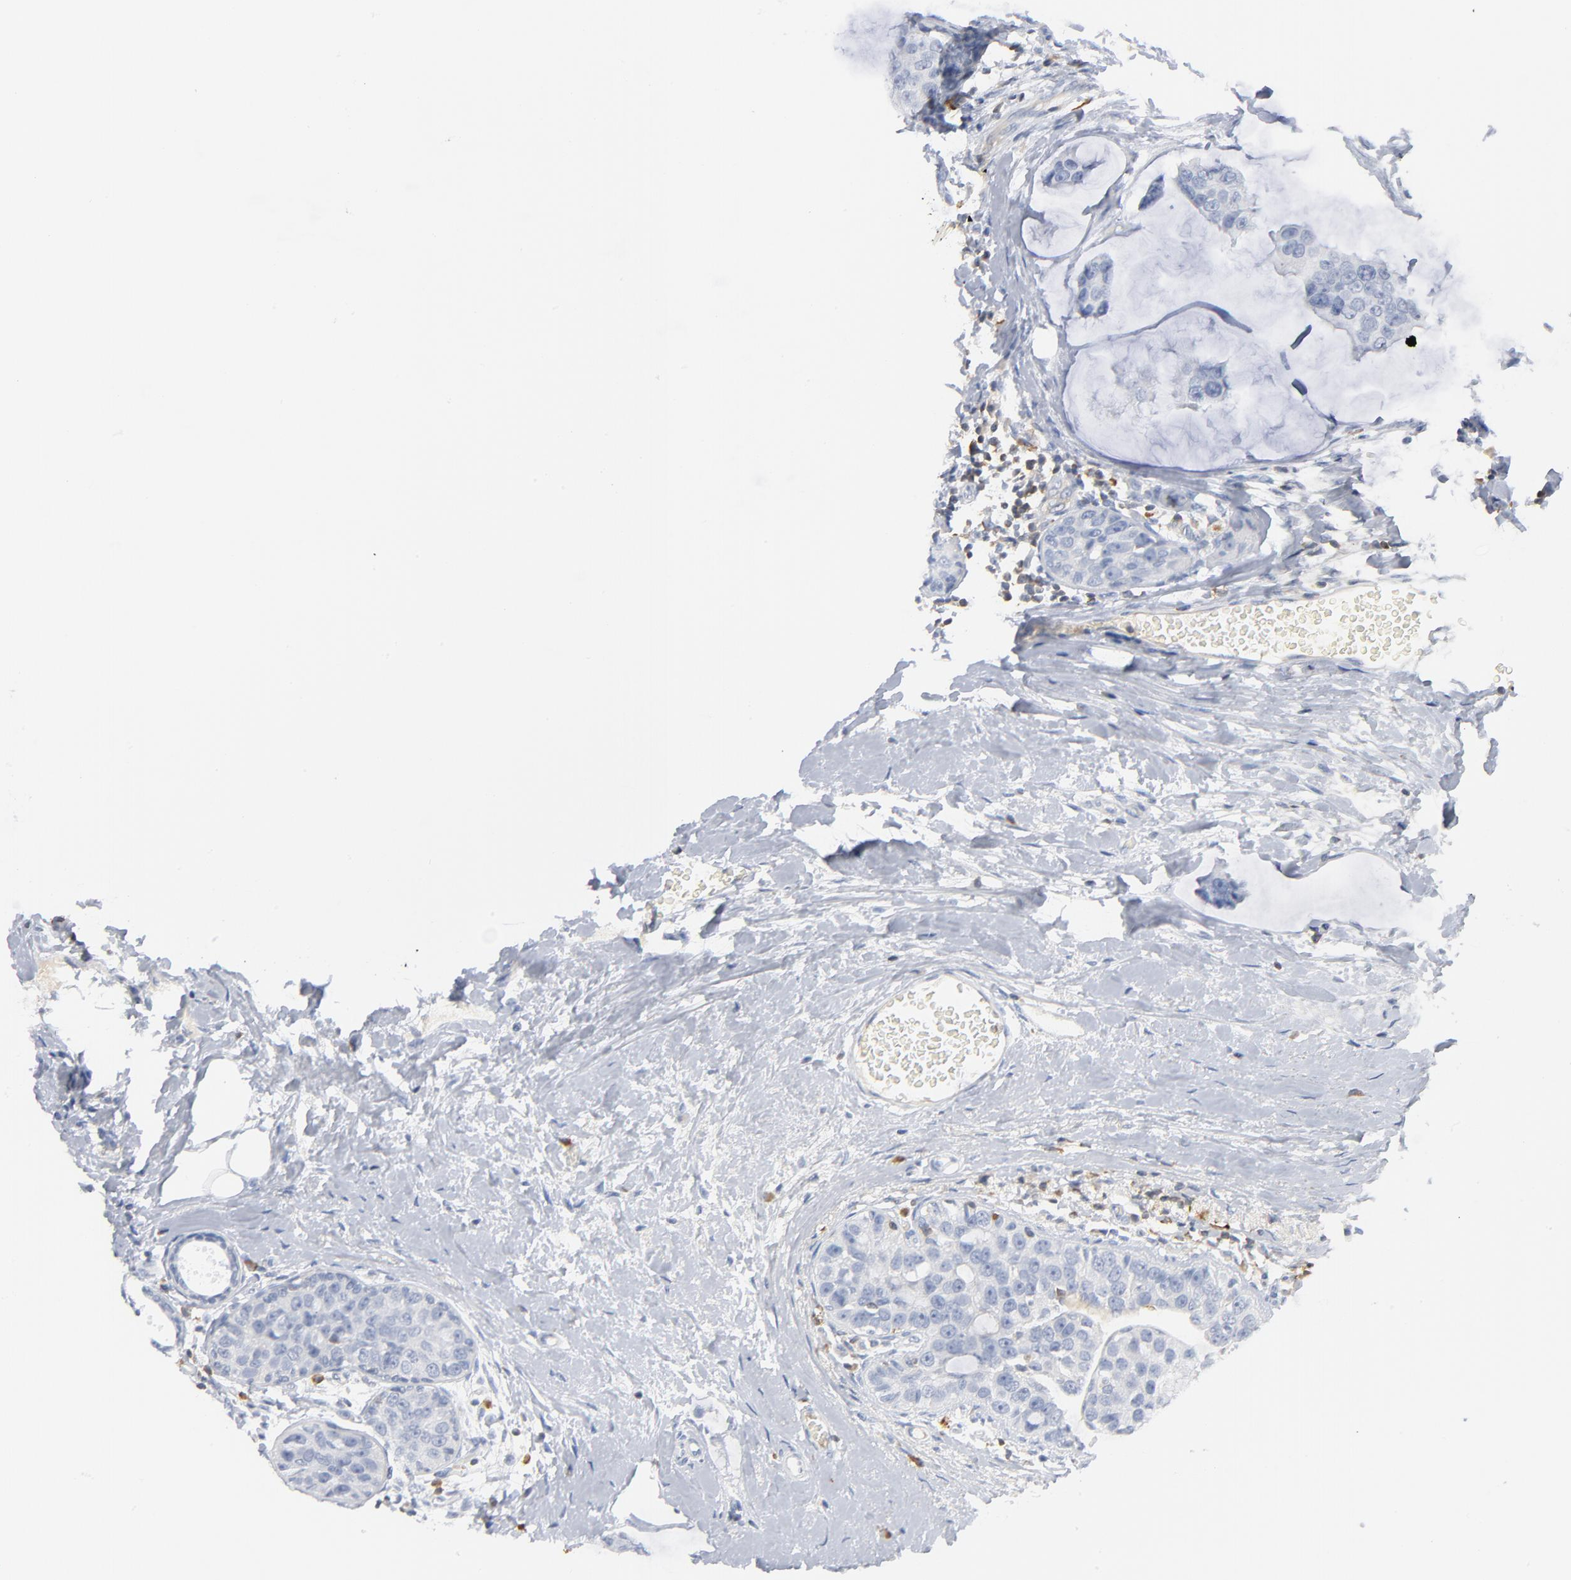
{"staining": {"intensity": "negative", "quantity": "none", "location": "none"}, "tissue": "breast cancer", "cell_type": "Tumor cells", "image_type": "cancer", "snomed": [{"axis": "morphology", "description": "Normal tissue, NOS"}, {"axis": "morphology", "description": "Duct carcinoma"}, {"axis": "topography", "description": "Breast"}], "caption": "Breast infiltrating ductal carcinoma was stained to show a protein in brown. There is no significant positivity in tumor cells.", "gene": "PTK2B", "patient": {"sex": "female", "age": 50}}